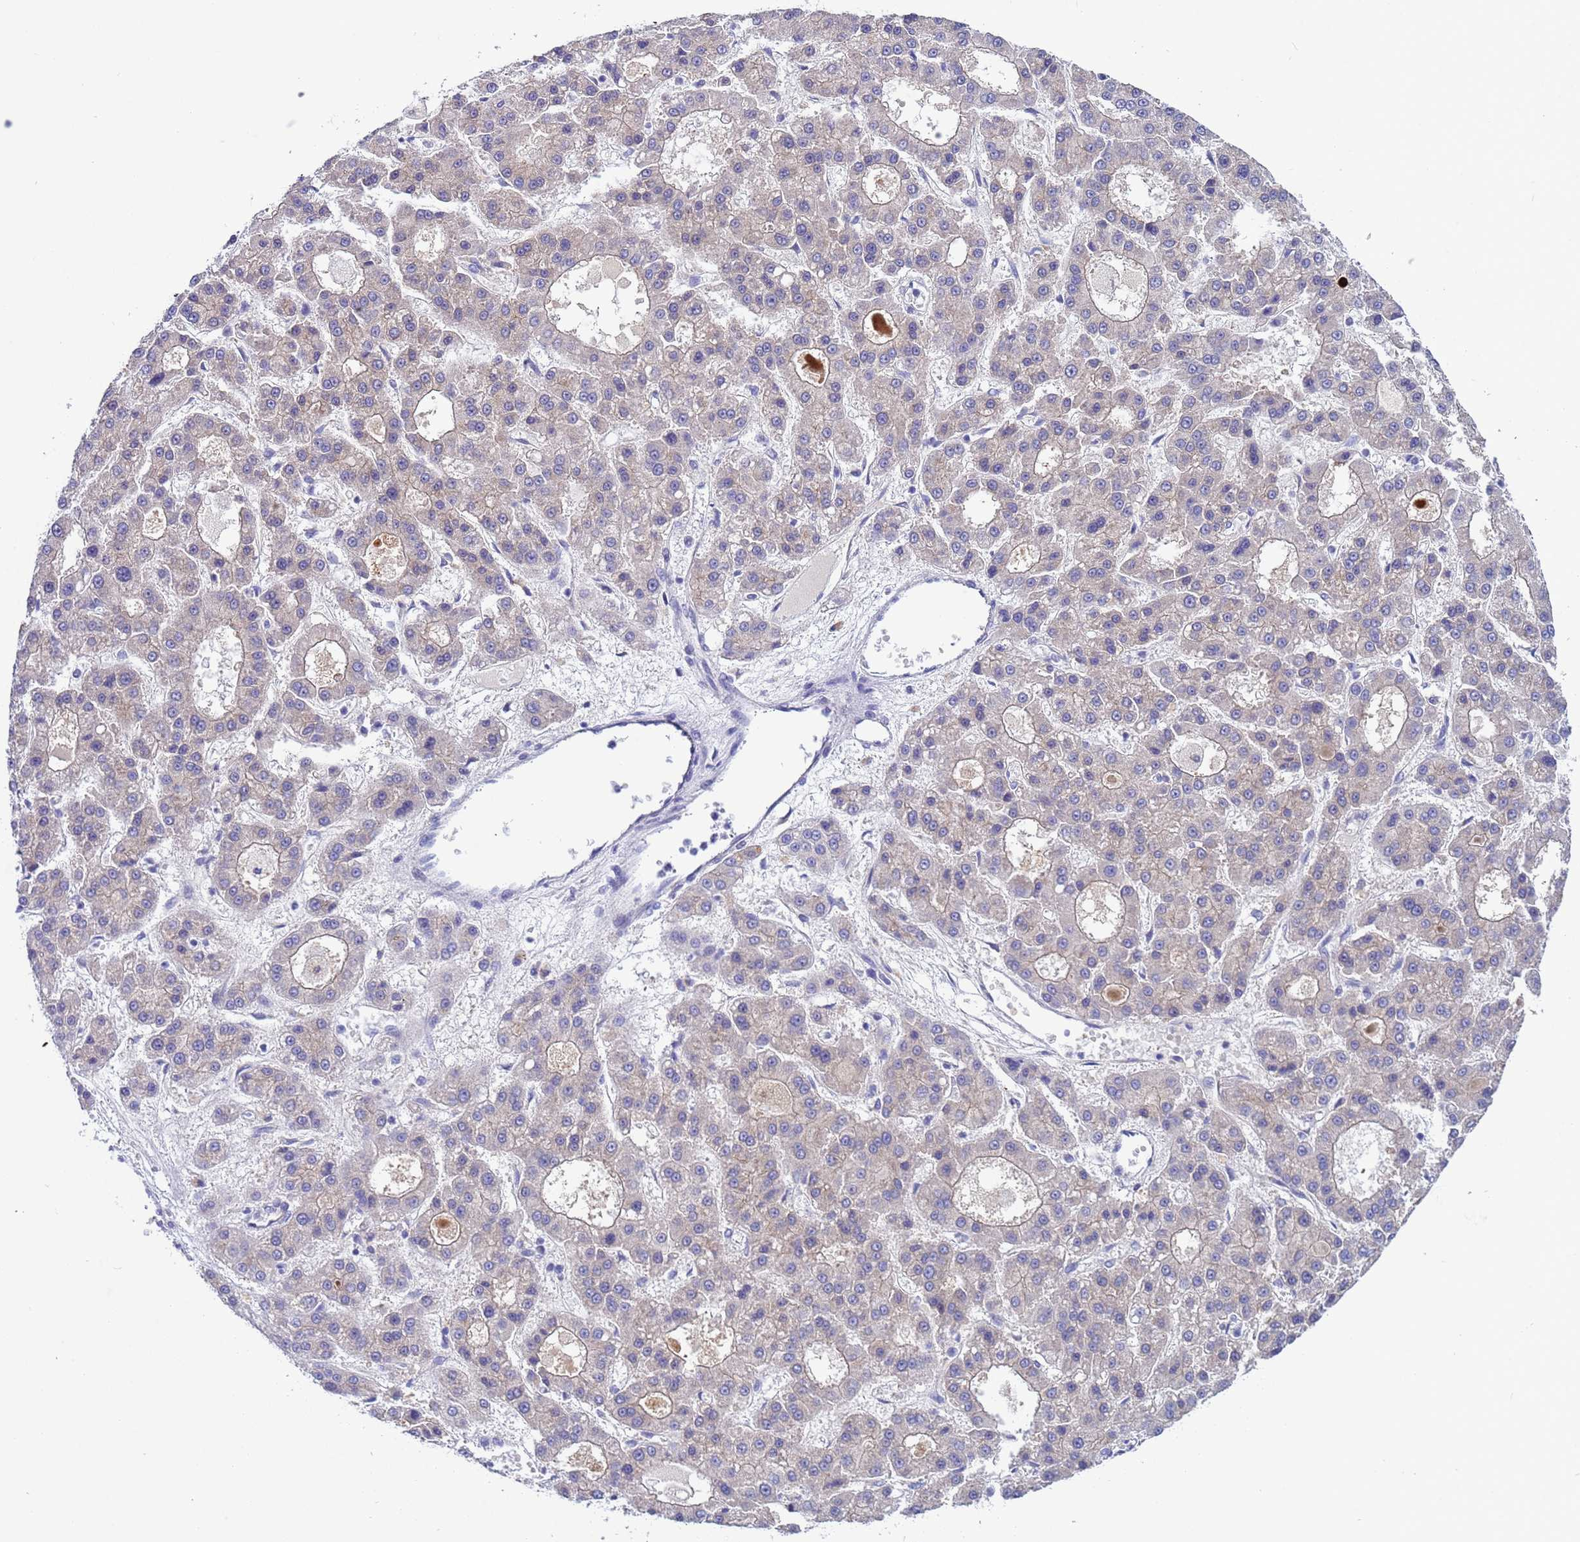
{"staining": {"intensity": "negative", "quantity": "none", "location": "none"}, "tissue": "liver cancer", "cell_type": "Tumor cells", "image_type": "cancer", "snomed": [{"axis": "morphology", "description": "Carcinoma, Hepatocellular, NOS"}, {"axis": "topography", "description": "Liver"}], "caption": "Human liver cancer (hepatocellular carcinoma) stained for a protein using IHC demonstrates no expression in tumor cells.", "gene": "RC3H2", "patient": {"sex": "male", "age": 70}}